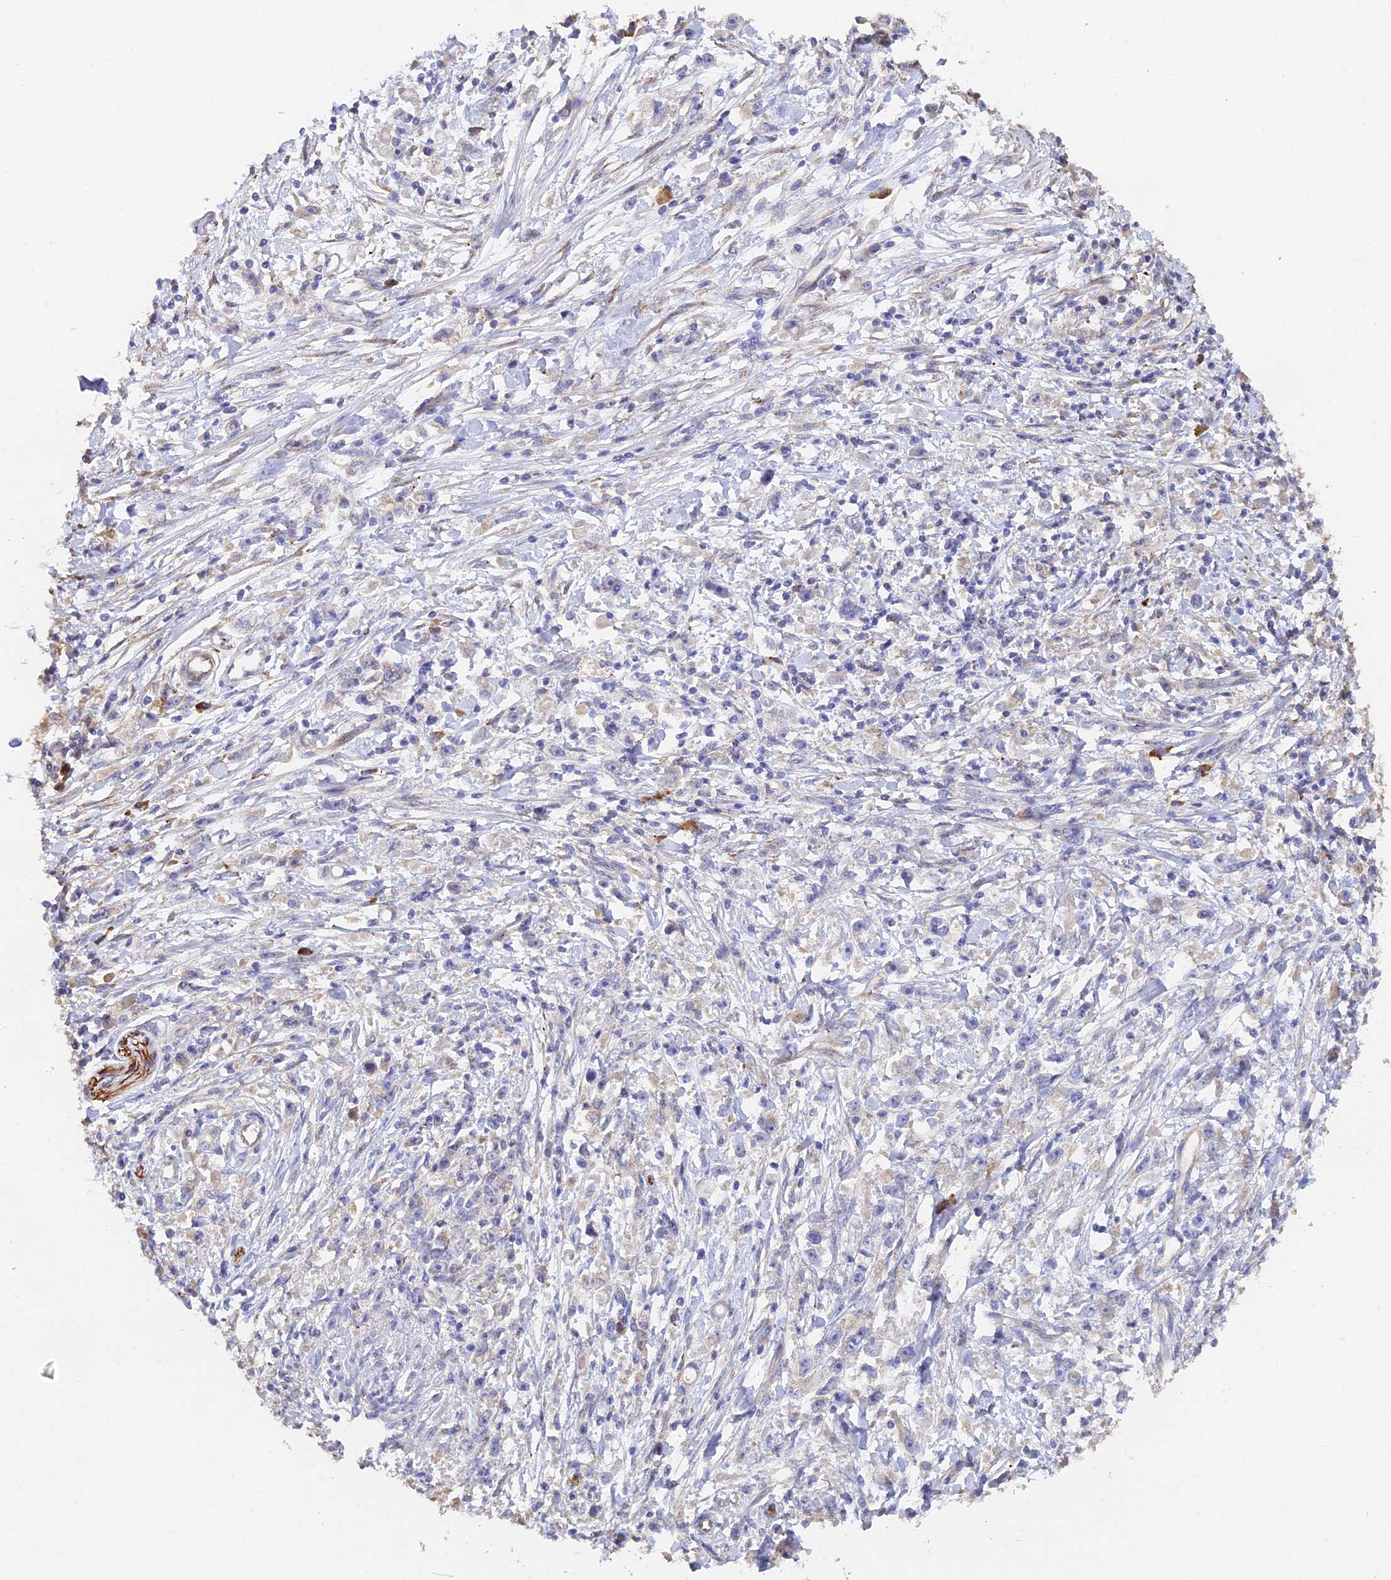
{"staining": {"intensity": "negative", "quantity": "none", "location": "none"}, "tissue": "stomach cancer", "cell_type": "Tumor cells", "image_type": "cancer", "snomed": [{"axis": "morphology", "description": "Adenocarcinoma, NOS"}, {"axis": "topography", "description": "Stomach"}], "caption": "Stomach cancer was stained to show a protein in brown. There is no significant staining in tumor cells.", "gene": "WBP11", "patient": {"sex": "female", "age": 59}}